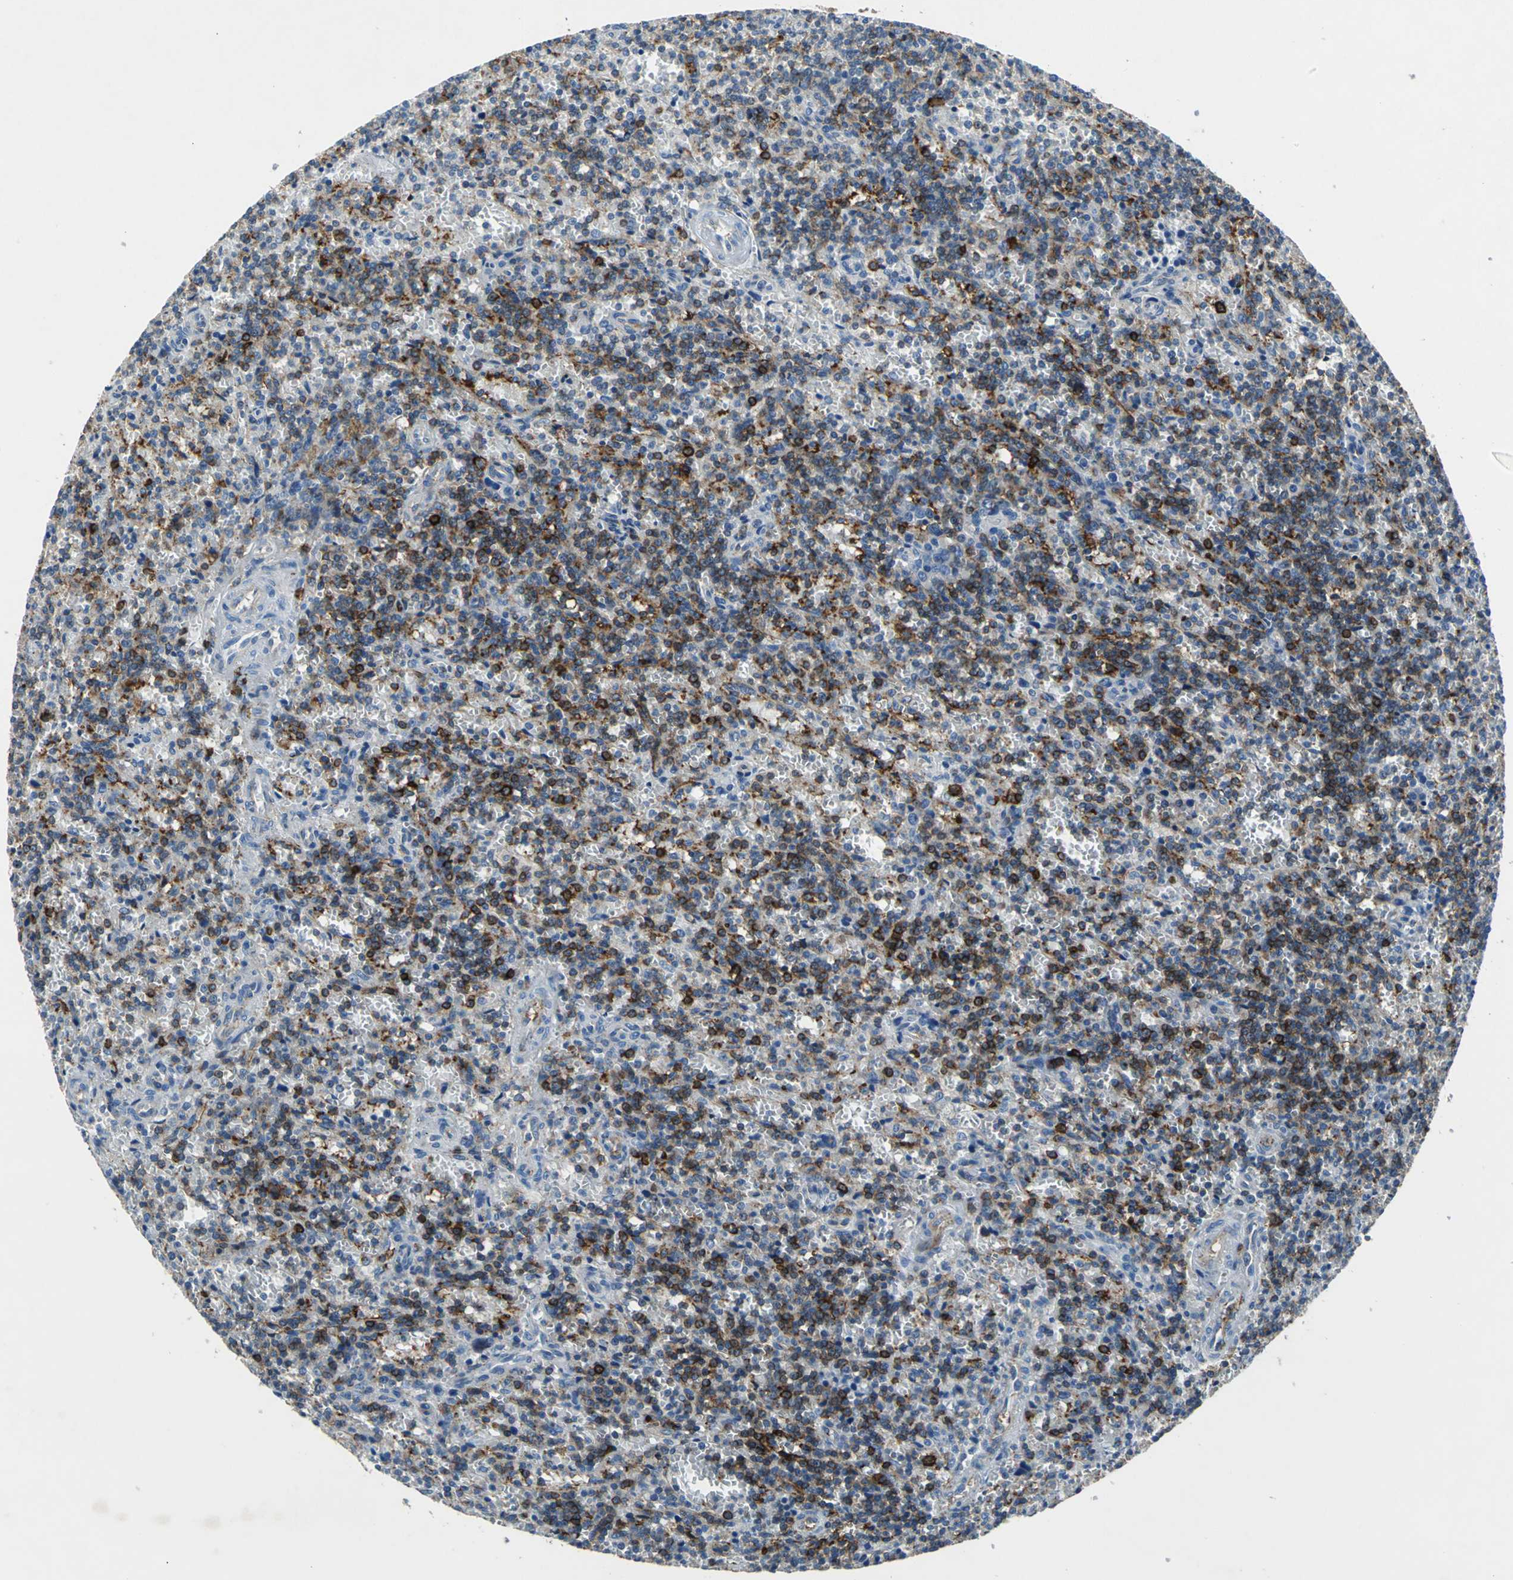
{"staining": {"intensity": "strong", "quantity": "25%-75%", "location": "cytoplasmic/membranous"}, "tissue": "lymphoma", "cell_type": "Tumor cells", "image_type": "cancer", "snomed": [{"axis": "morphology", "description": "Malignant lymphoma, non-Hodgkin's type, Low grade"}, {"axis": "topography", "description": "Spleen"}], "caption": "Low-grade malignant lymphoma, non-Hodgkin's type stained for a protein (brown) demonstrates strong cytoplasmic/membranous positive expression in approximately 25%-75% of tumor cells.", "gene": "RPS13", "patient": {"sex": "male", "age": 73}}